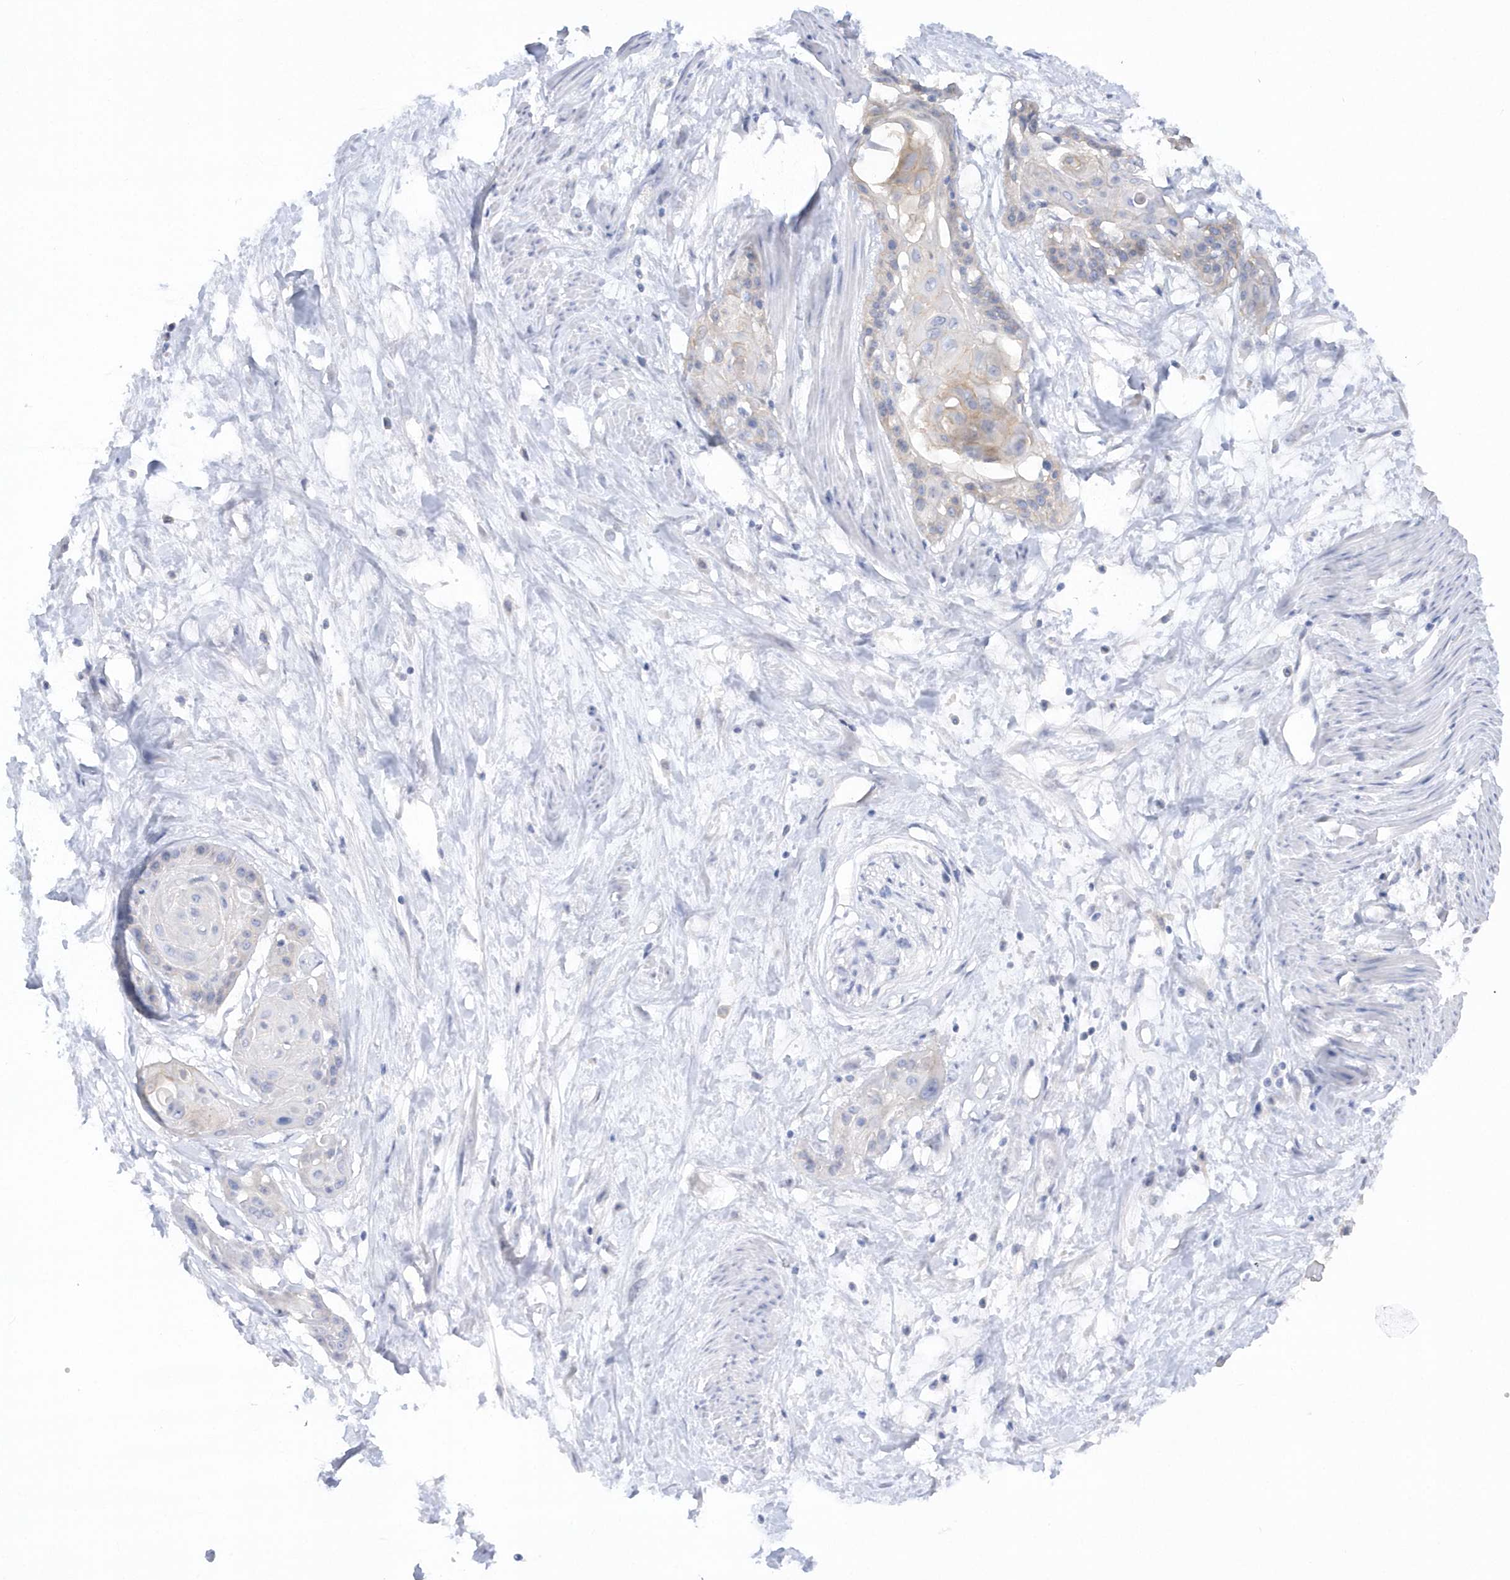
{"staining": {"intensity": "negative", "quantity": "none", "location": "none"}, "tissue": "cervical cancer", "cell_type": "Tumor cells", "image_type": "cancer", "snomed": [{"axis": "morphology", "description": "Squamous cell carcinoma, NOS"}, {"axis": "topography", "description": "Cervix"}], "caption": "Cervical cancer (squamous cell carcinoma) was stained to show a protein in brown. There is no significant positivity in tumor cells.", "gene": "RPE", "patient": {"sex": "female", "age": 57}}